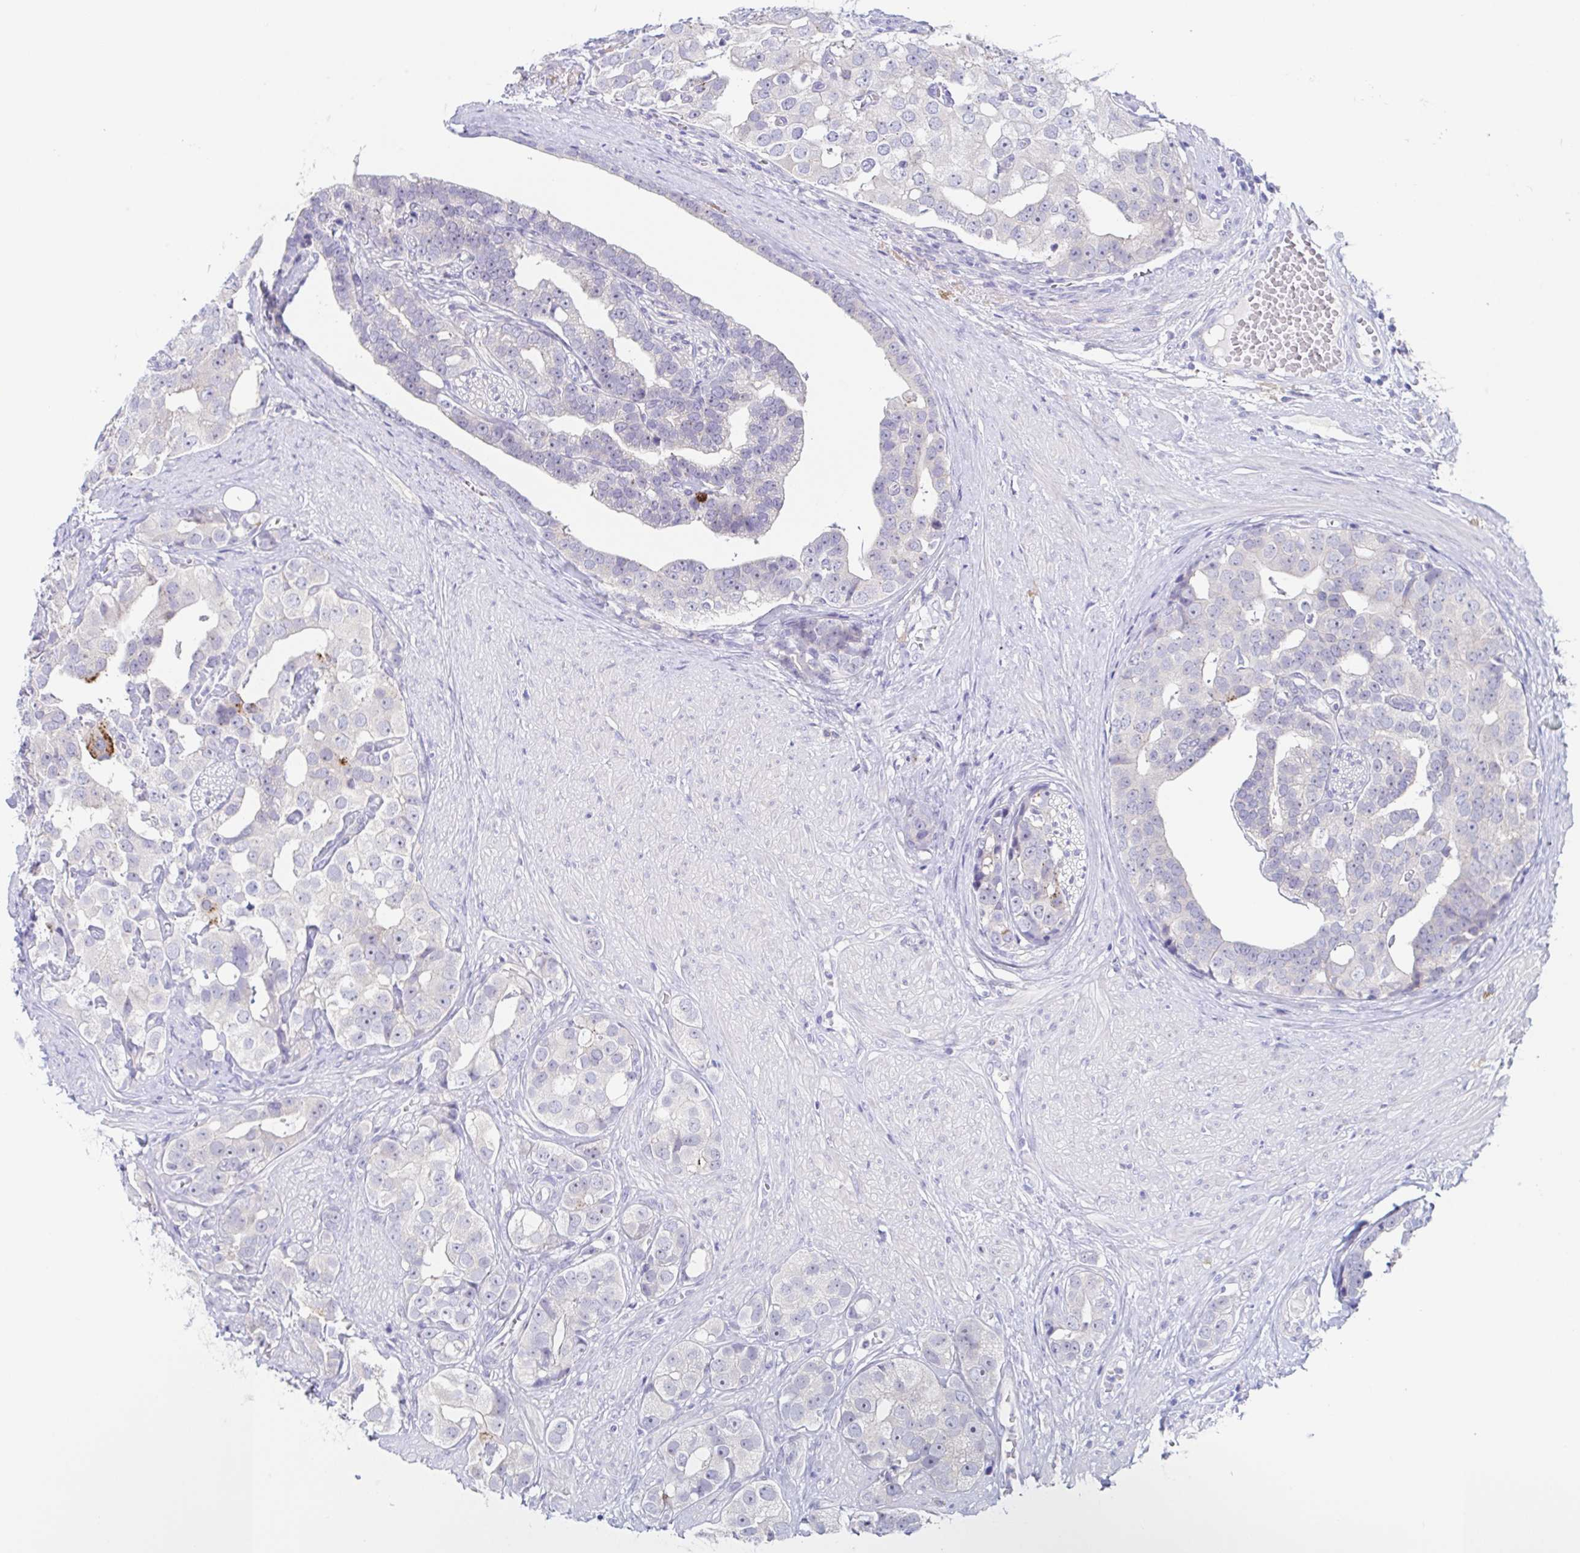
{"staining": {"intensity": "negative", "quantity": "none", "location": "none"}, "tissue": "prostate cancer", "cell_type": "Tumor cells", "image_type": "cancer", "snomed": [{"axis": "morphology", "description": "Adenocarcinoma, High grade"}, {"axis": "topography", "description": "Prostate"}], "caption": "Prostate adenocarcinoma (high-grade) was stained to show a protein in brown. There is no significant staining in tumor cells.", "gene": "HTR2A", "patient": {"sex": "male", "age": 71}}